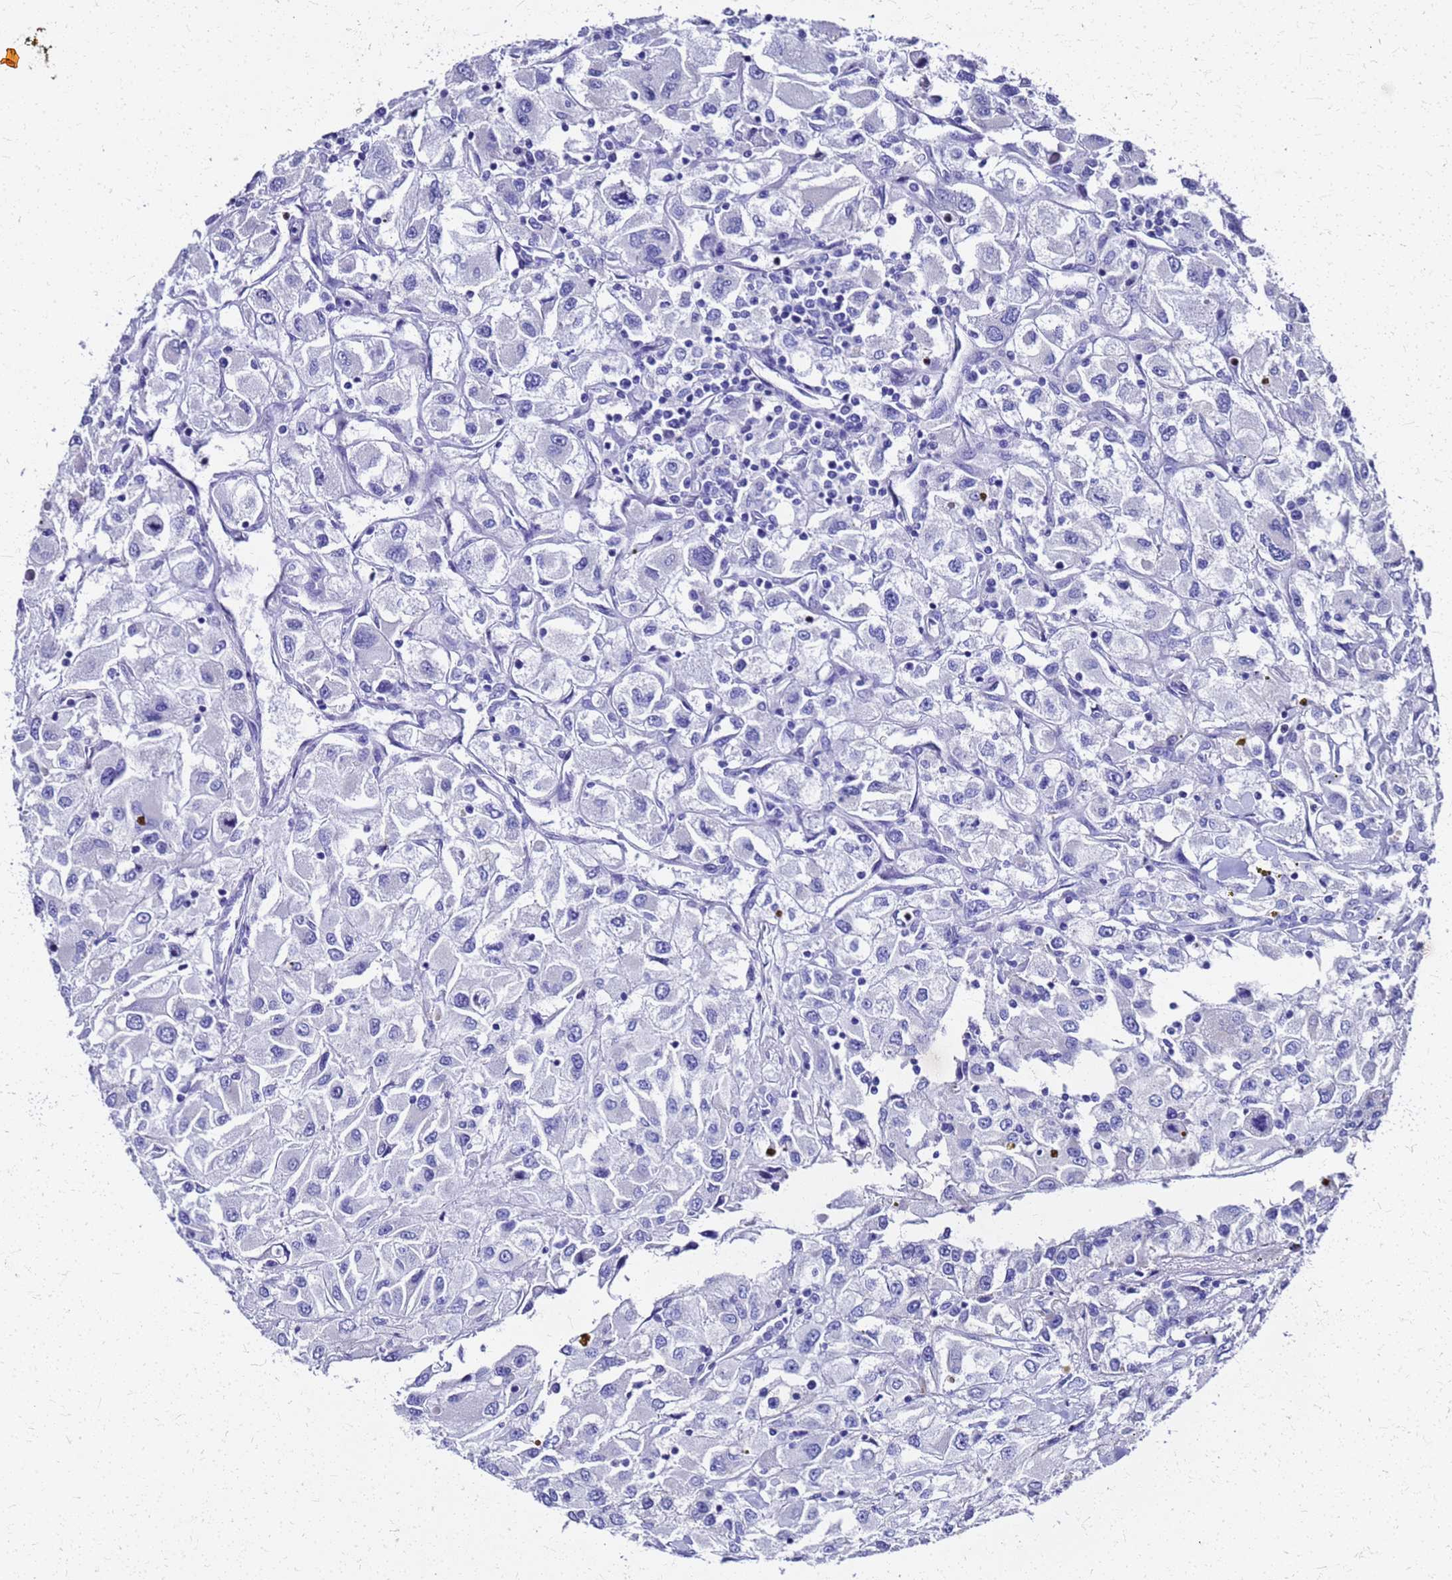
{"staining": {"intensity": "negative", "quantity": "none", "location": "none"}, "tissue": "renal cancer", "cell_type": "Tumor cells", "image_type": "cancer", "snomed": [{"axis": "morphology", "description": "Adenocarcinoma, NOS"}, {"axis": "topography", "description": "Kidney"}], "caption": "The photomicrograph reveals no significant positivity in tumor cells of renal adenocarcinoma. (Brightfield microscopy of DAB immunohistochemistry (IHC) at high magnification).", "gene": "SMIM21", "patient": {"sex": "female", "age": 52}}